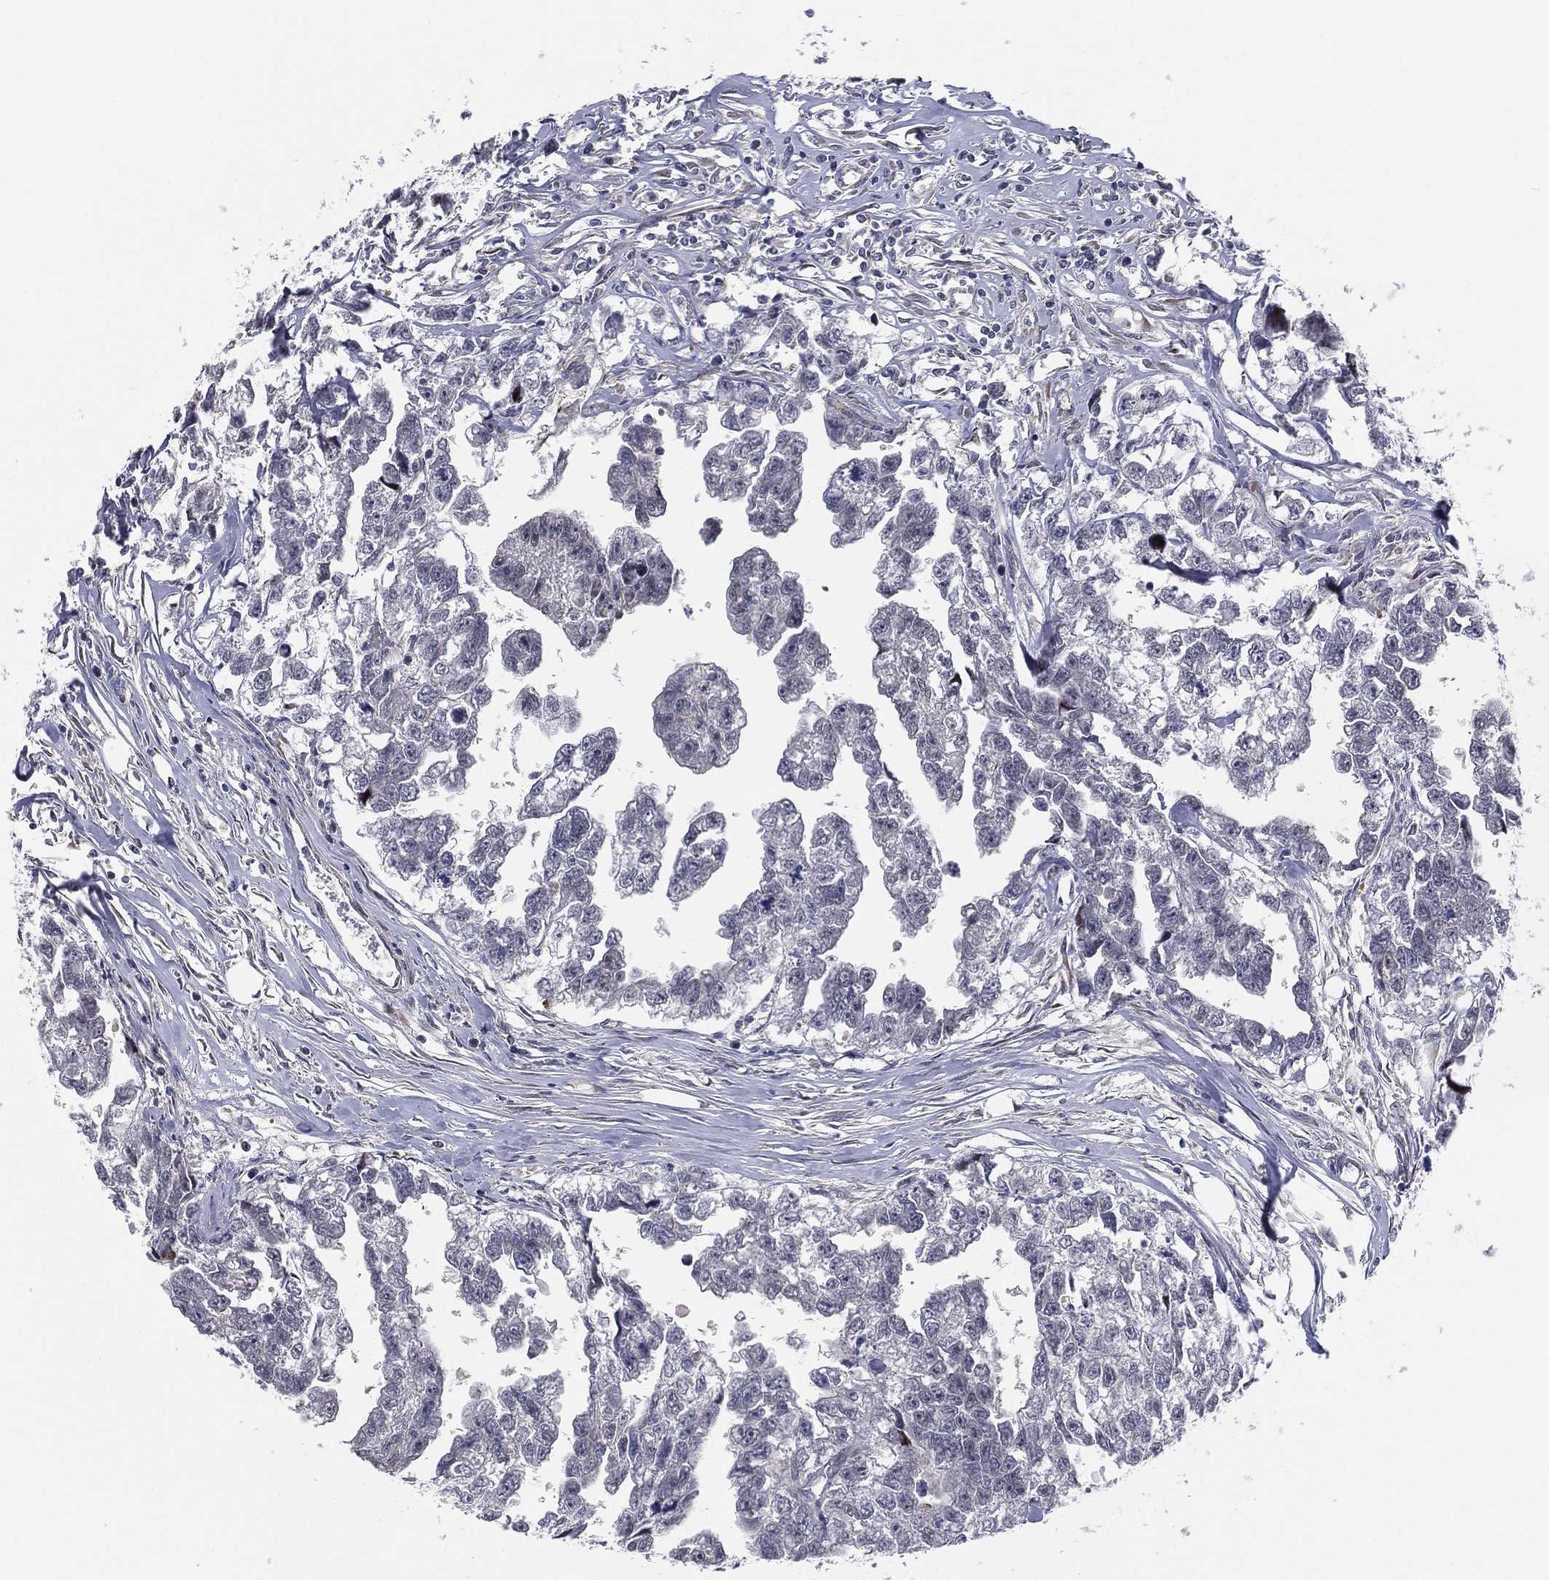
{"staining": {"intensity": "negative", "quantity": "none", "location": "none"}, "tissue": "testis cancer", "cell_type": "Tumor cells", "image_type": "cancer", "snomed": [{"axis": "morphology", "description": "Carcinoma, Embryonal, NOS"}, {"axis": "morphology", "description": "Teratoma, malignant, NOS"}, {"axis": "topography", "description": "Testis"}], "caption": "IHC of human testis embryonal carcinoma reveals no expression in tumor cells.", "gene": "UTP14A", "patient": {"sex": "male", "age": 44}}